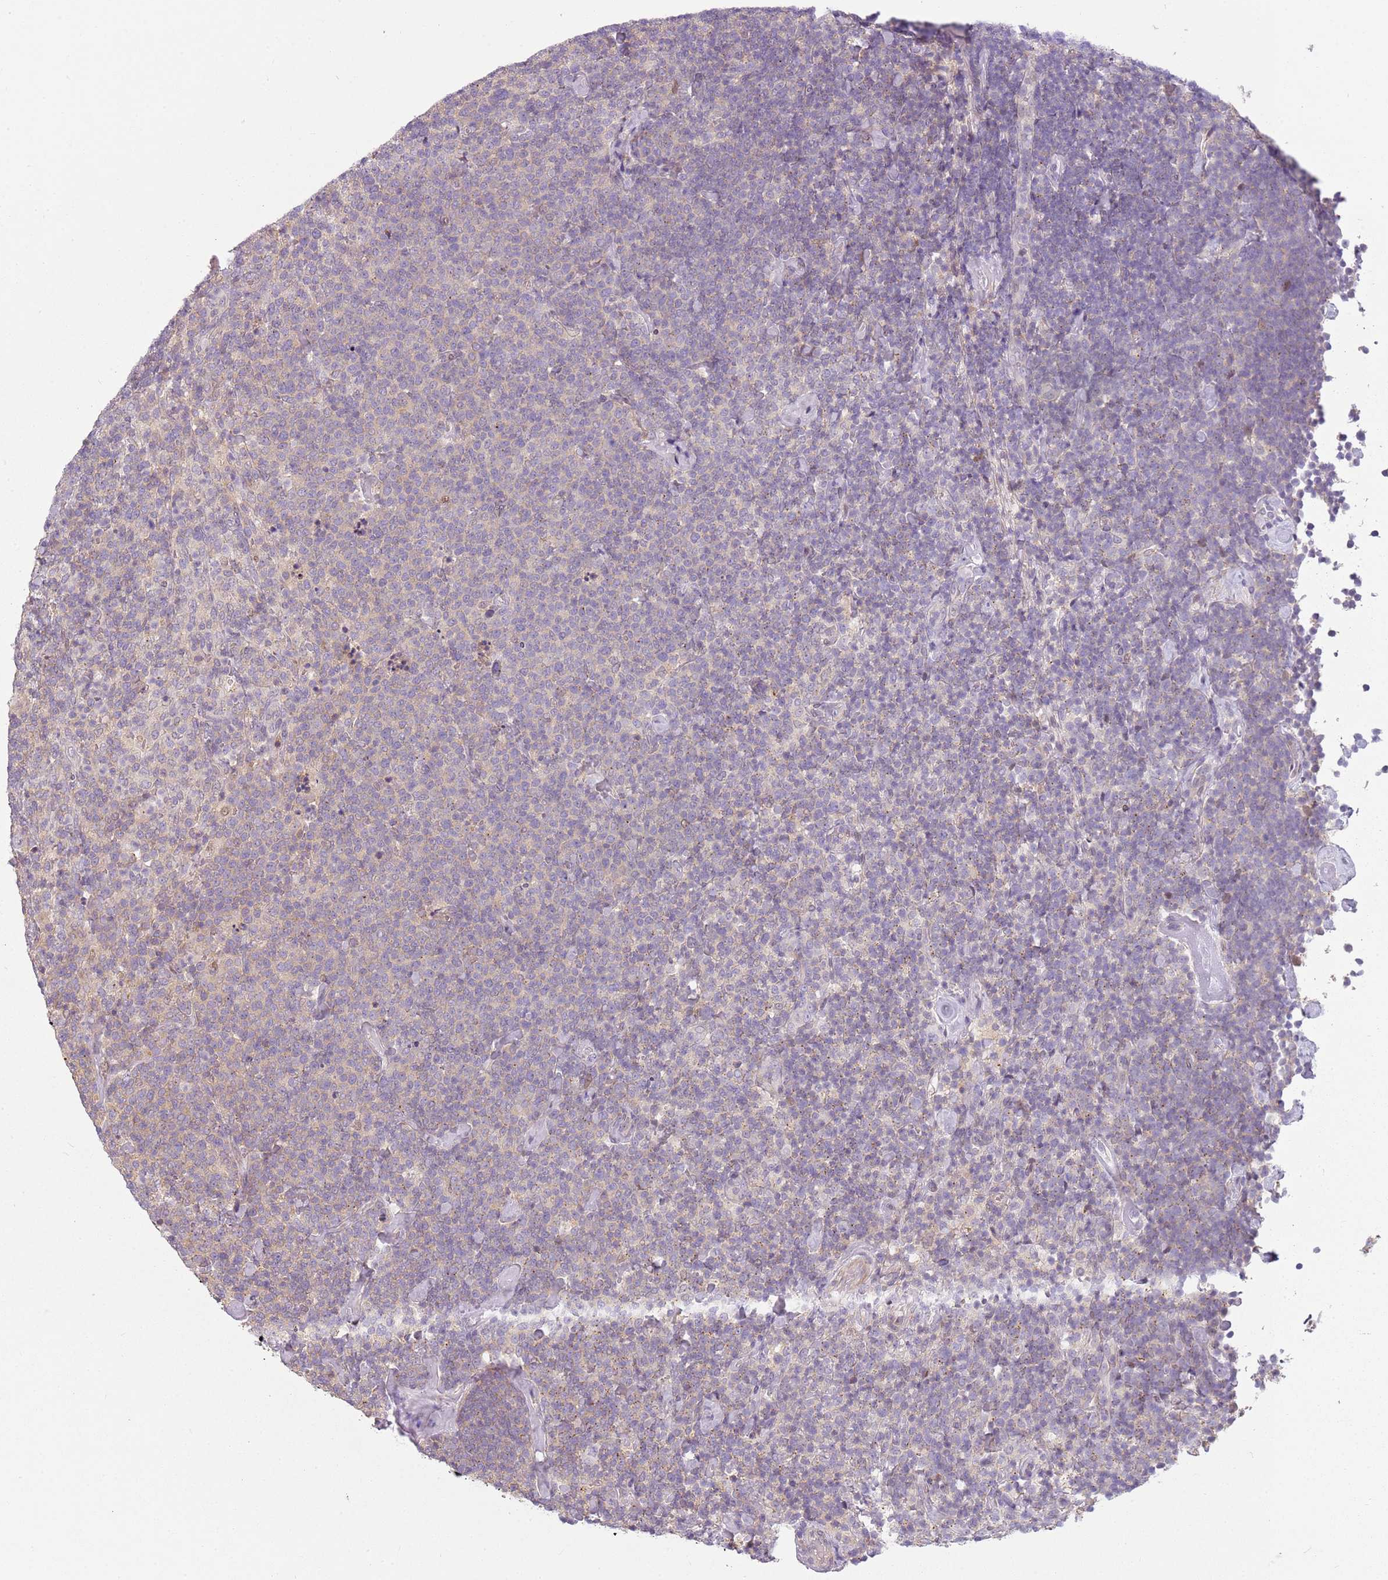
{"staining": {"intensity": "negative", "quantity": "none", "location": "none"}, "tissue": "lymphoma", "cell_type": "Tumor cells", "image_type": "cancer", "snomed": [{"axis": "morphology", "description": "Malignant lymphoma, non-Hodgkin's type, High grade"}, {"axis": "topography", "description": "Lymph node"}], "caption": "Protein analysis of lymphoma displays no significant expression in tumor cells. (Brightfield microscopy of DAB (3,3'-diaminobenzidine) IHC at high magnification).", "gene": "DEFB116", "patient": {"sex": "male", "age": 61}}